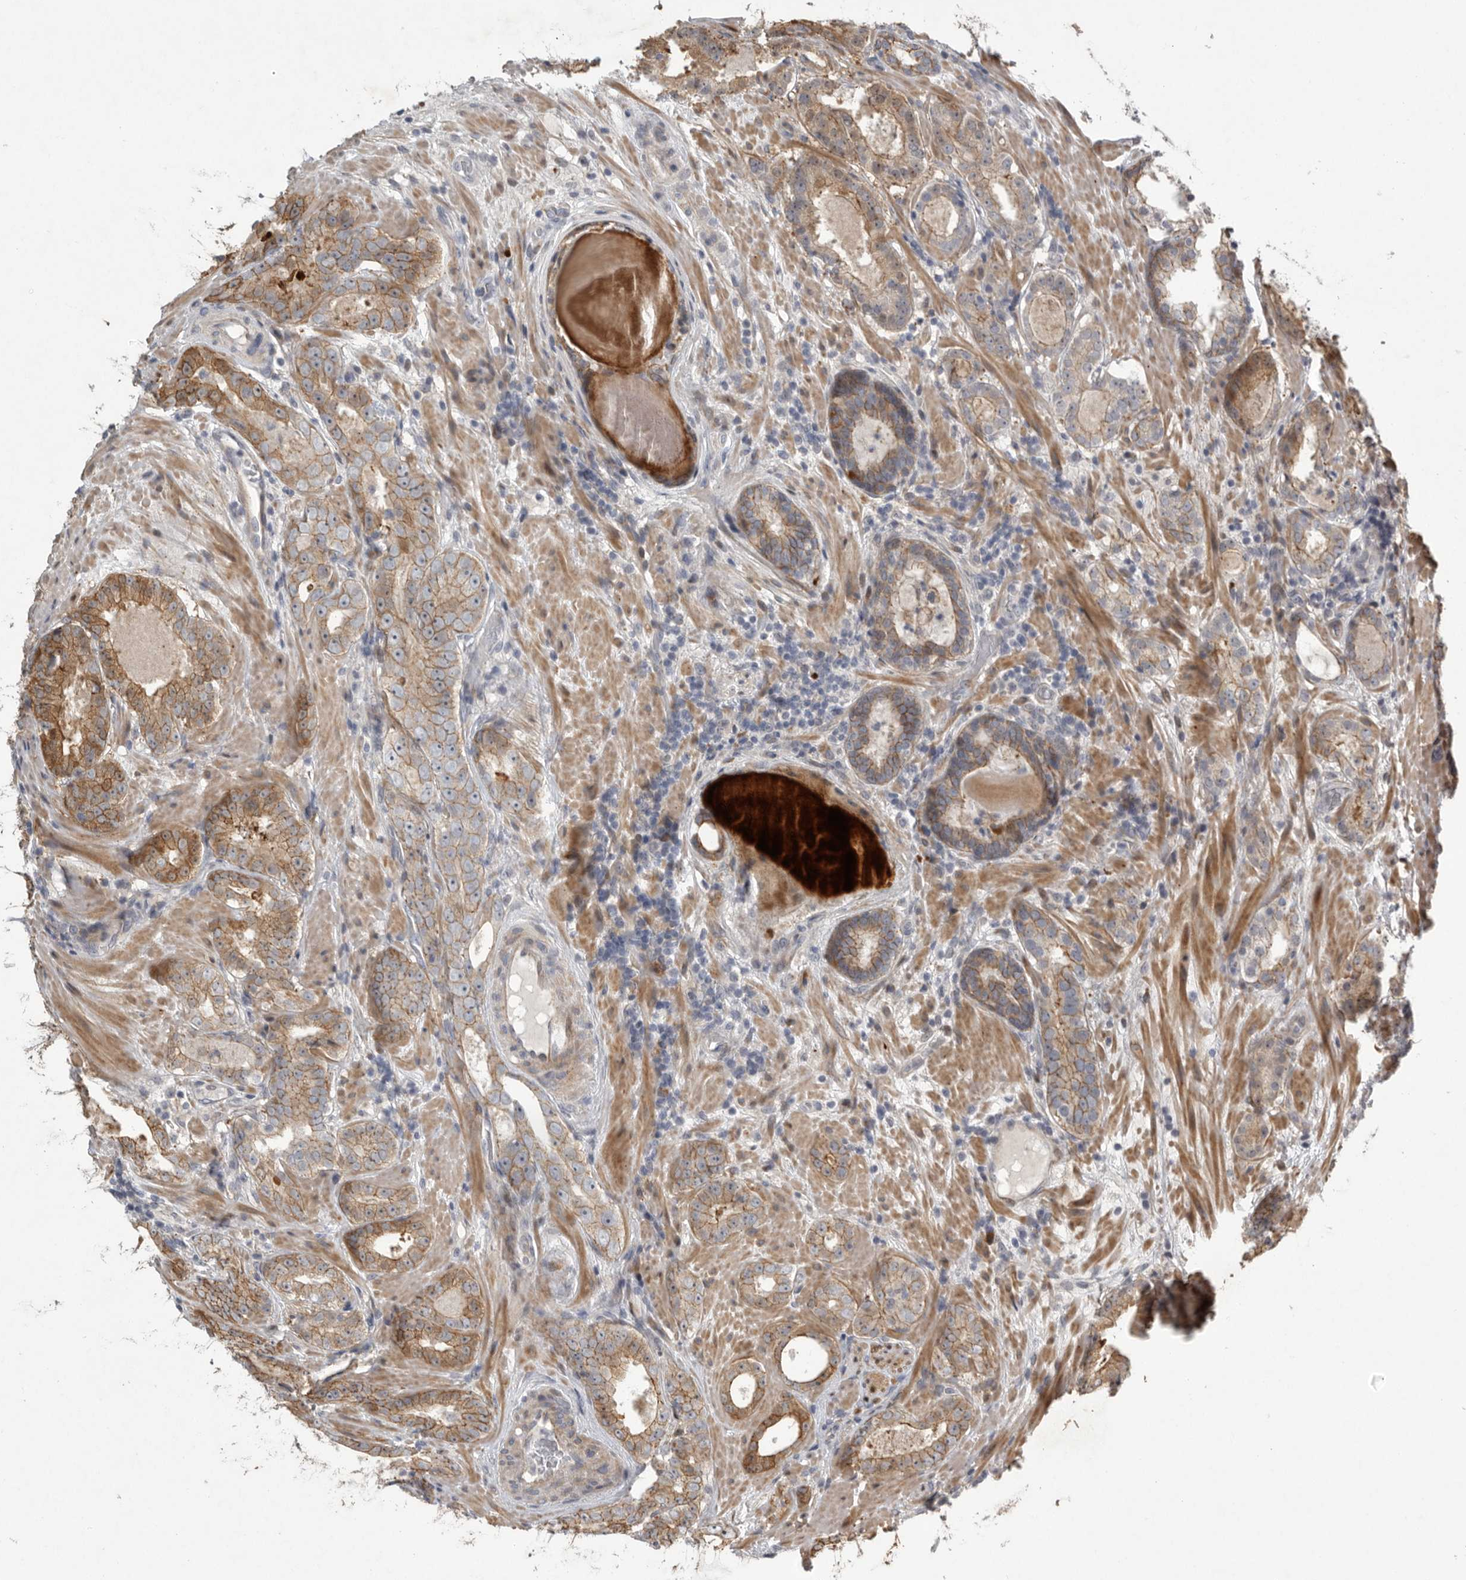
{"staining": {"intensity": "moderate", "quantity": ">75%", "location": "cytoplasmic/membranous"}, "tissue": "prostate cancer", "cell_type": "Tumor cells", "image_type": "cancer", "snomed": [{"axis": "morphology", "description": "Adenocarcinoma, Low grade"}, {"axis": "topography", "description": "Prostate"}], "caption": "Immunohistochemical staining of prostate cancer reveals medium levels of moderate cytoplasmic/membranous expression in about >75% of tumor cells.", "gene": "MPDZ", "patient": {"sex": "male", "age": 69}}